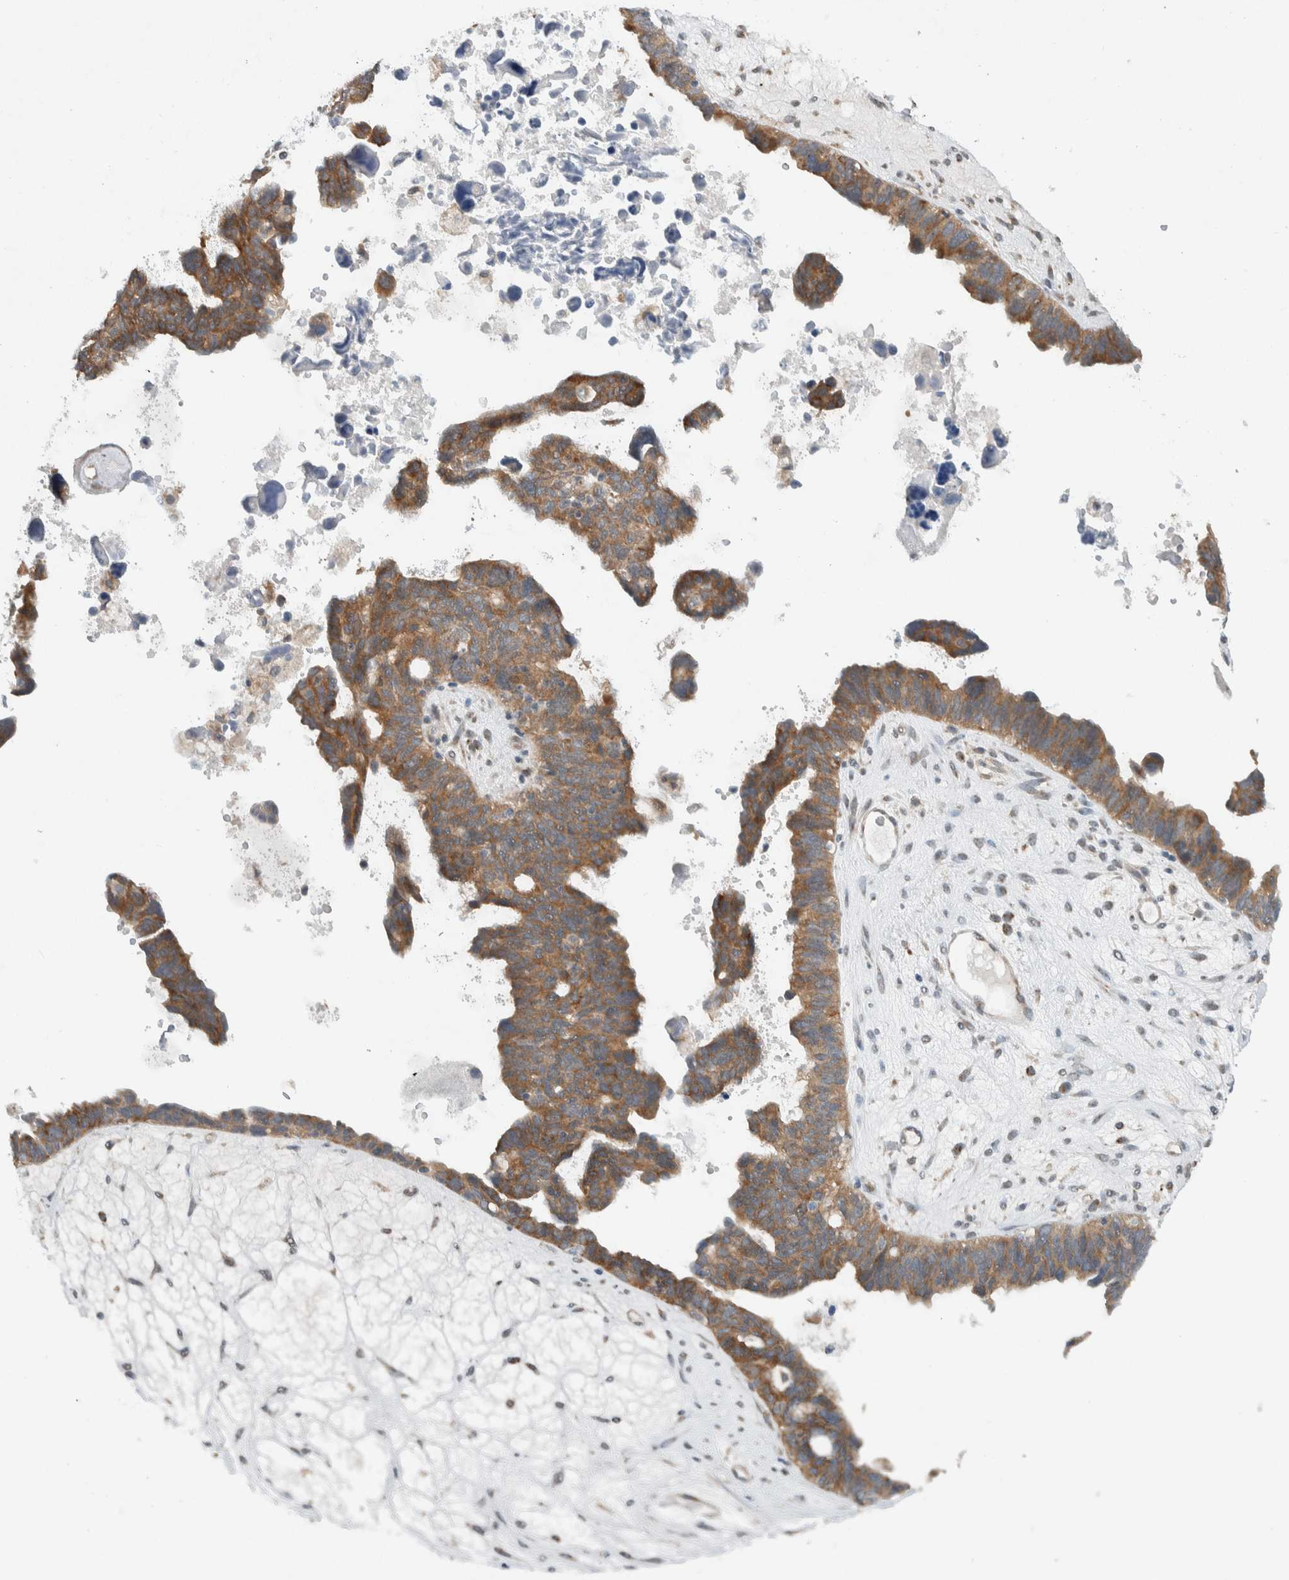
{"staining": {"intensity": "moderate", "quantity": ">75%", "location": "cytoplasmic/membranous"}, "tissue": "ovarian cancer", "cell_type": "Tumor cells", "image_type": "cancer", "snomed": [{"axis": "morphology", "description": "Cystadenocarcinoma, serous, NOS"}, {"axis": "topography", "description": "Ovary"}], "caption": "Immunohistochemical staining of ovarian serous cystadenocarcinoma demonstrates medium levels of moderate cytoplasmic/membranous positivity in about >75% of tumor cells.", "gene": "RERE", "patient": {"sex": "female", "age": 79}}